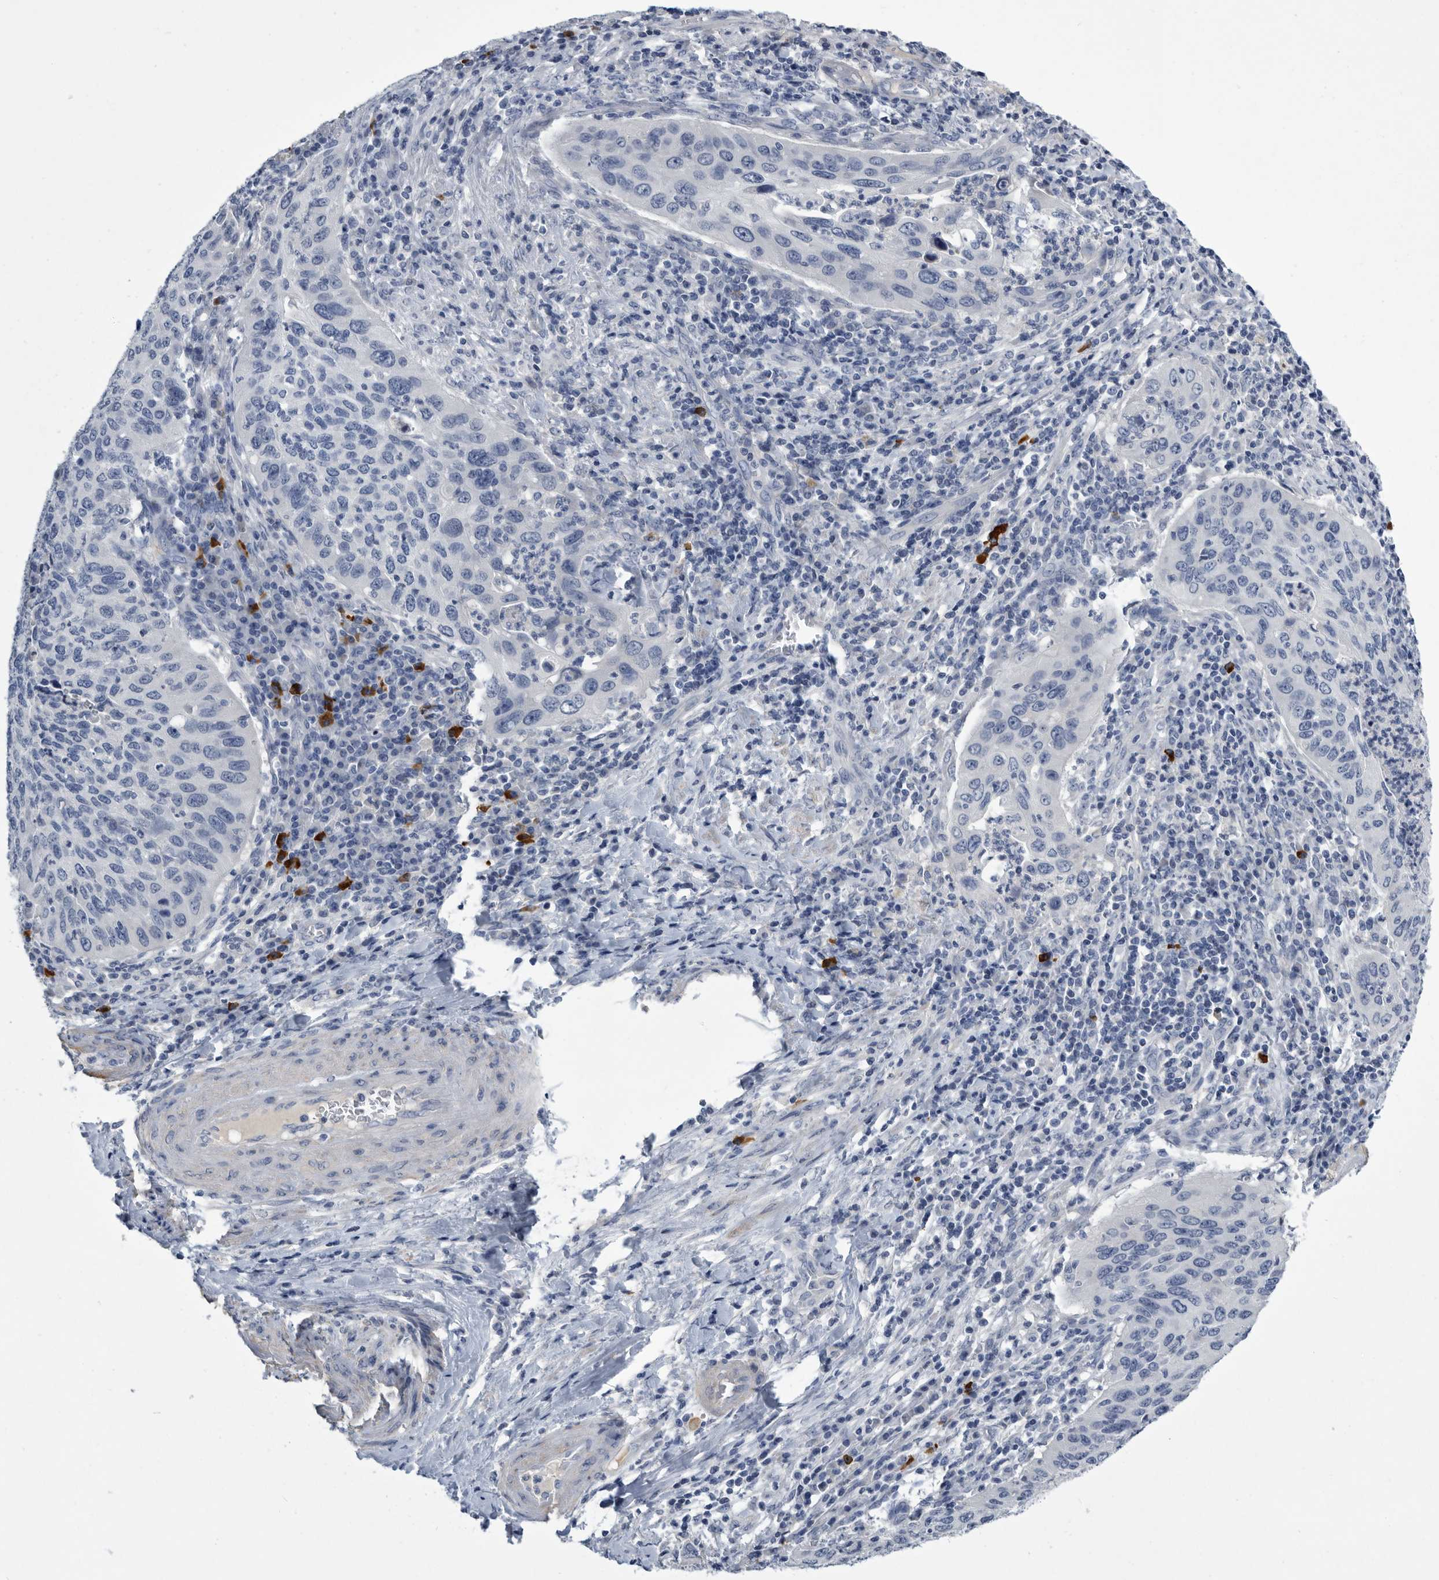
{"staining": {"intensity": "negative", "quantity": "none", "location": "none"}, "tissue": "cervical cancer", "cell_type": "Tumor cells", "image_type": "cancer", "snomed": [{"axis": "morphology", "description": "Squamous cell carcinoma, NOS"}, {"axis": "topography", "description": "Cervix"}], "caption": "The immunohistochemistry (IHC) photomicrograph has no significant positivity in tumor cells of cervical cancer tissue. (DAB (3,3'-diaminobenzidine) IHC with hematoxylin counter stain).", "gene": "BTBD6", "patient": {"sex": "female", "age": 38}}